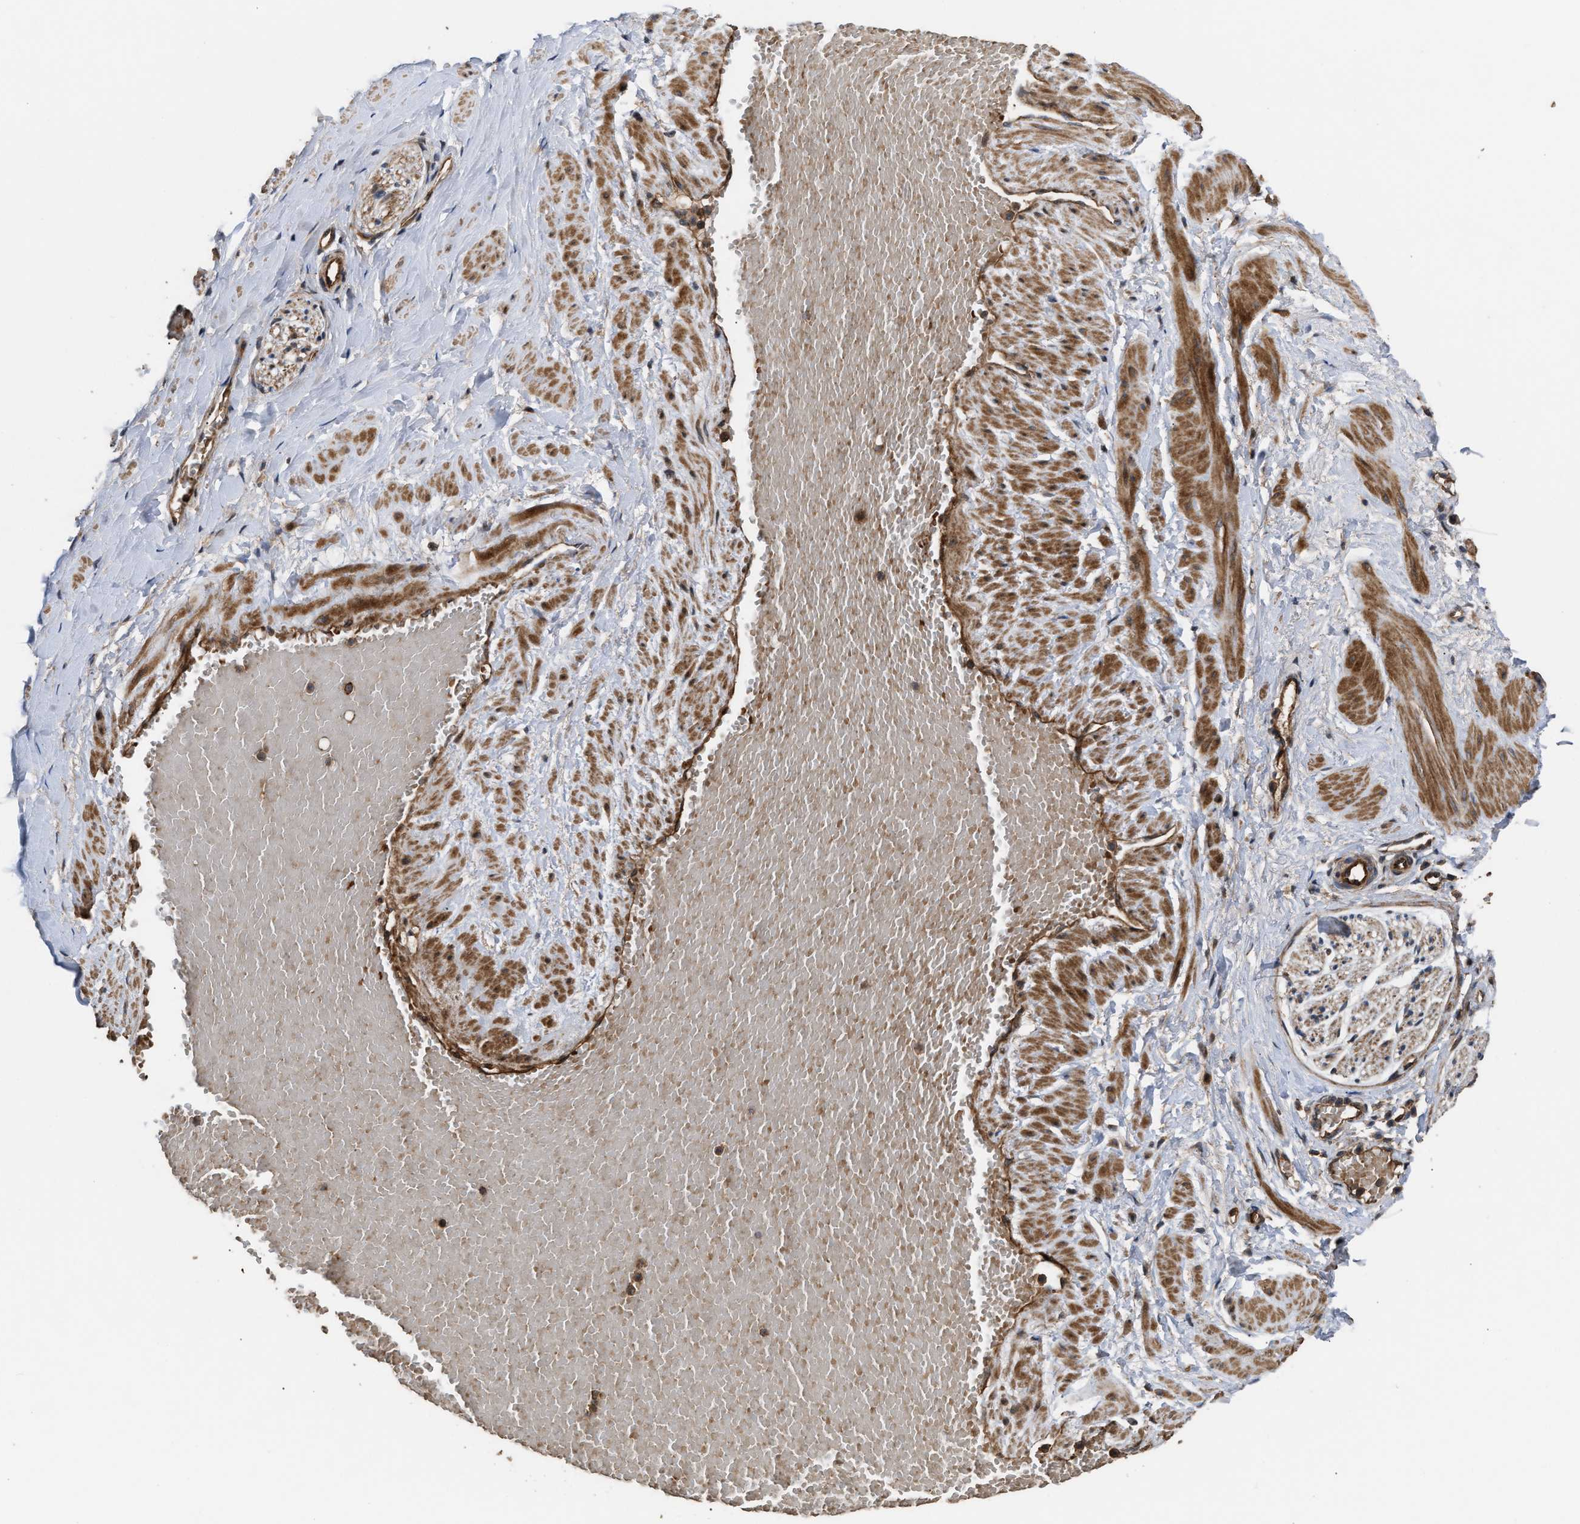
{"staining": {"intensity": "weak", "quantity": "25%-75%", "location": "cytoplasmic/membranous"}, "tissue": "adipose tissue", "cell_type": "Adipocytes", "image_type": "normal", "snomed": [{"axis": "morphology", "description": "Normal tissue, NOS"}, {"axis": "topography", "description": "Soft tissue"}, {"axis": "topography", "description": "Vascular tissue"}], "caption": "This is an image of immunohistochemistry (IHC) staining of unremarkable adipose tissue, which shows weak positivity in the cytoplasmic/membranous of adipocytes.", "gene": "STAU1", "patient": {"sex": "female", "age": 35}}